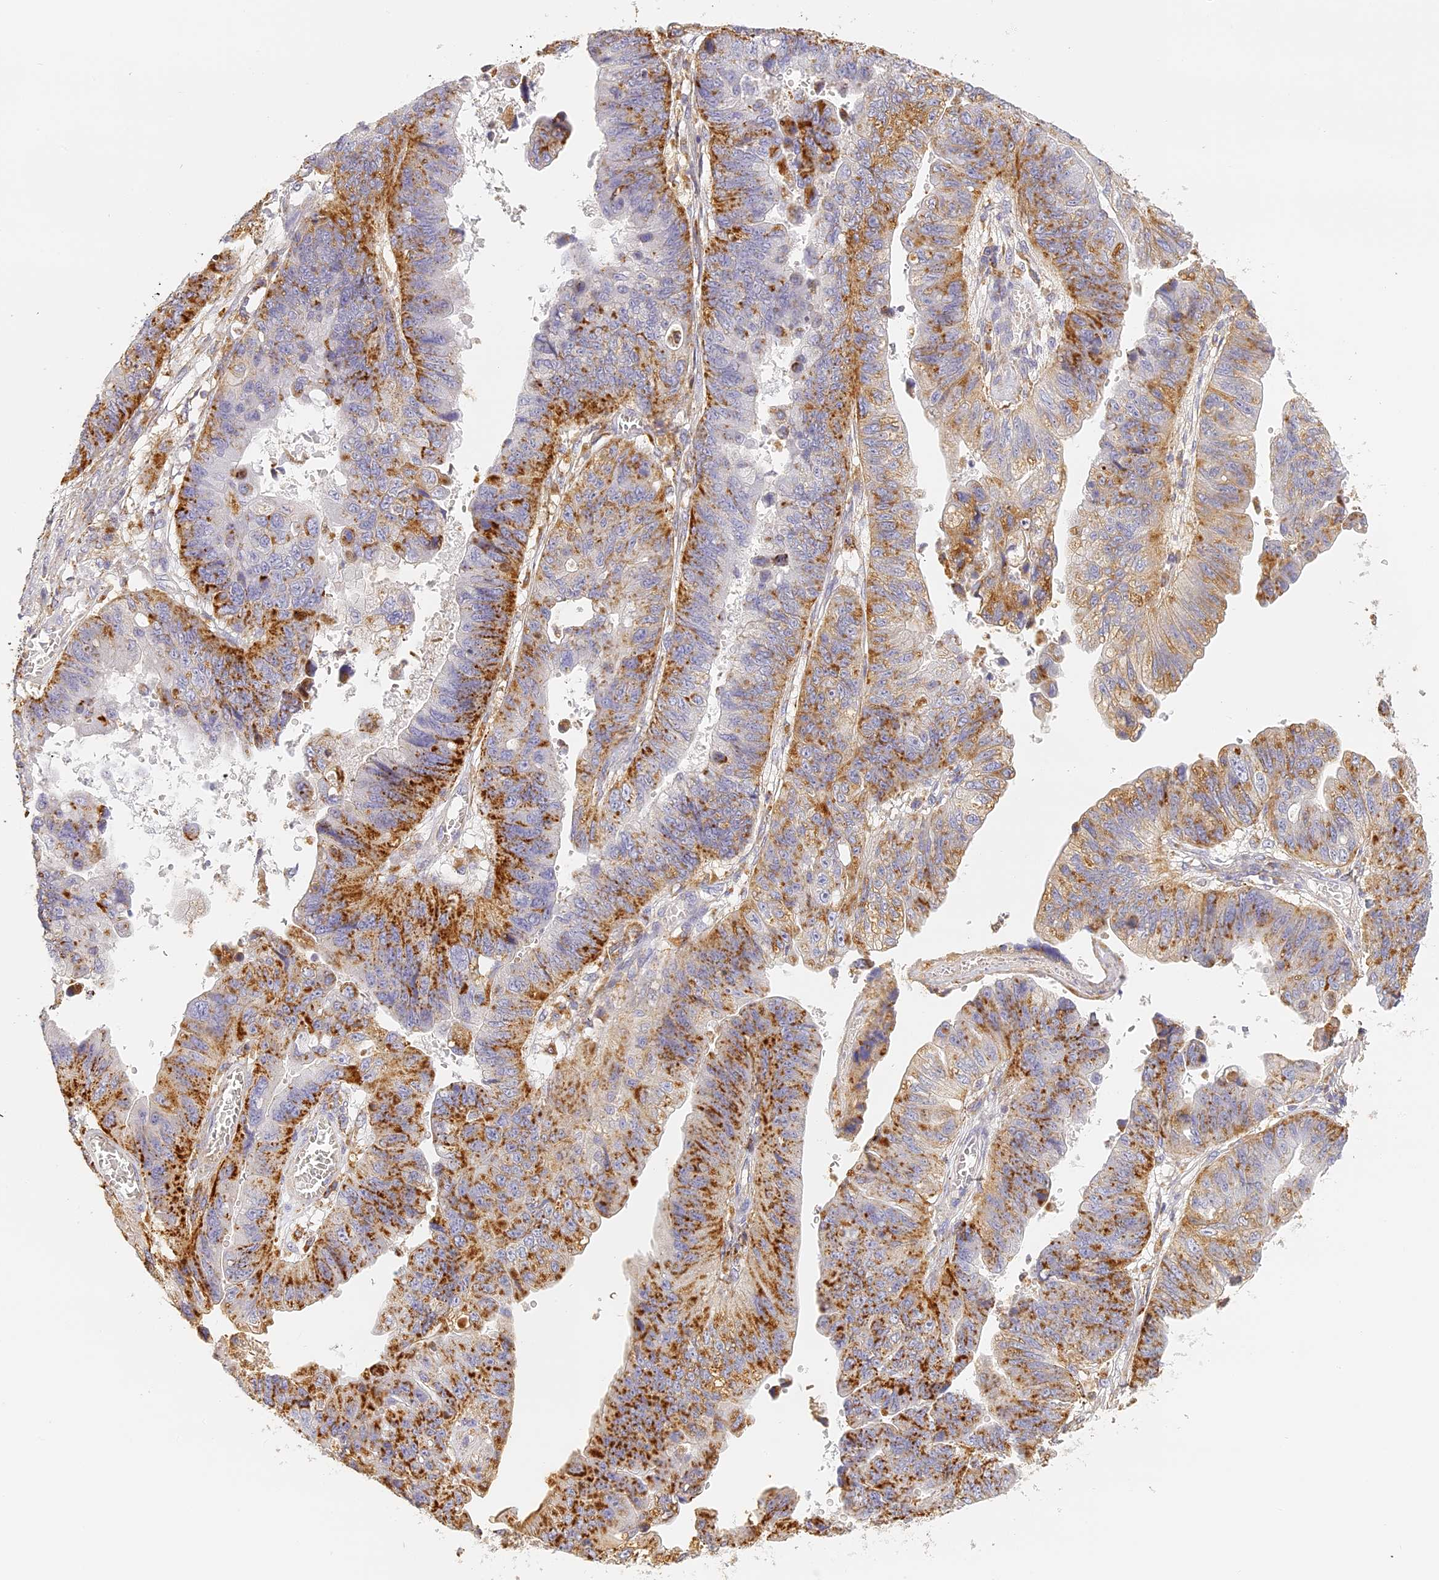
{"staining": {"intensity": "moderate", "quantity": ">75%", "location": "cytoplasmic/membranous"}, "tissue": "stomach cancer", "cell_type": "Tumor cells", "image_type": "cancer", "snomed": [{"axis": "morphology", "description": "Adenocarcinoma, NOS"}, {"axis": "topography", "description": "Stomach"}], "caption": "Moderate cytoplasmic/membranous protein positivity is present in approximately >75% of tumor cells in adenocarcinoma (stomach).", "gene": "LAMP2", "patient": {"sex": "male", "age": 59}}